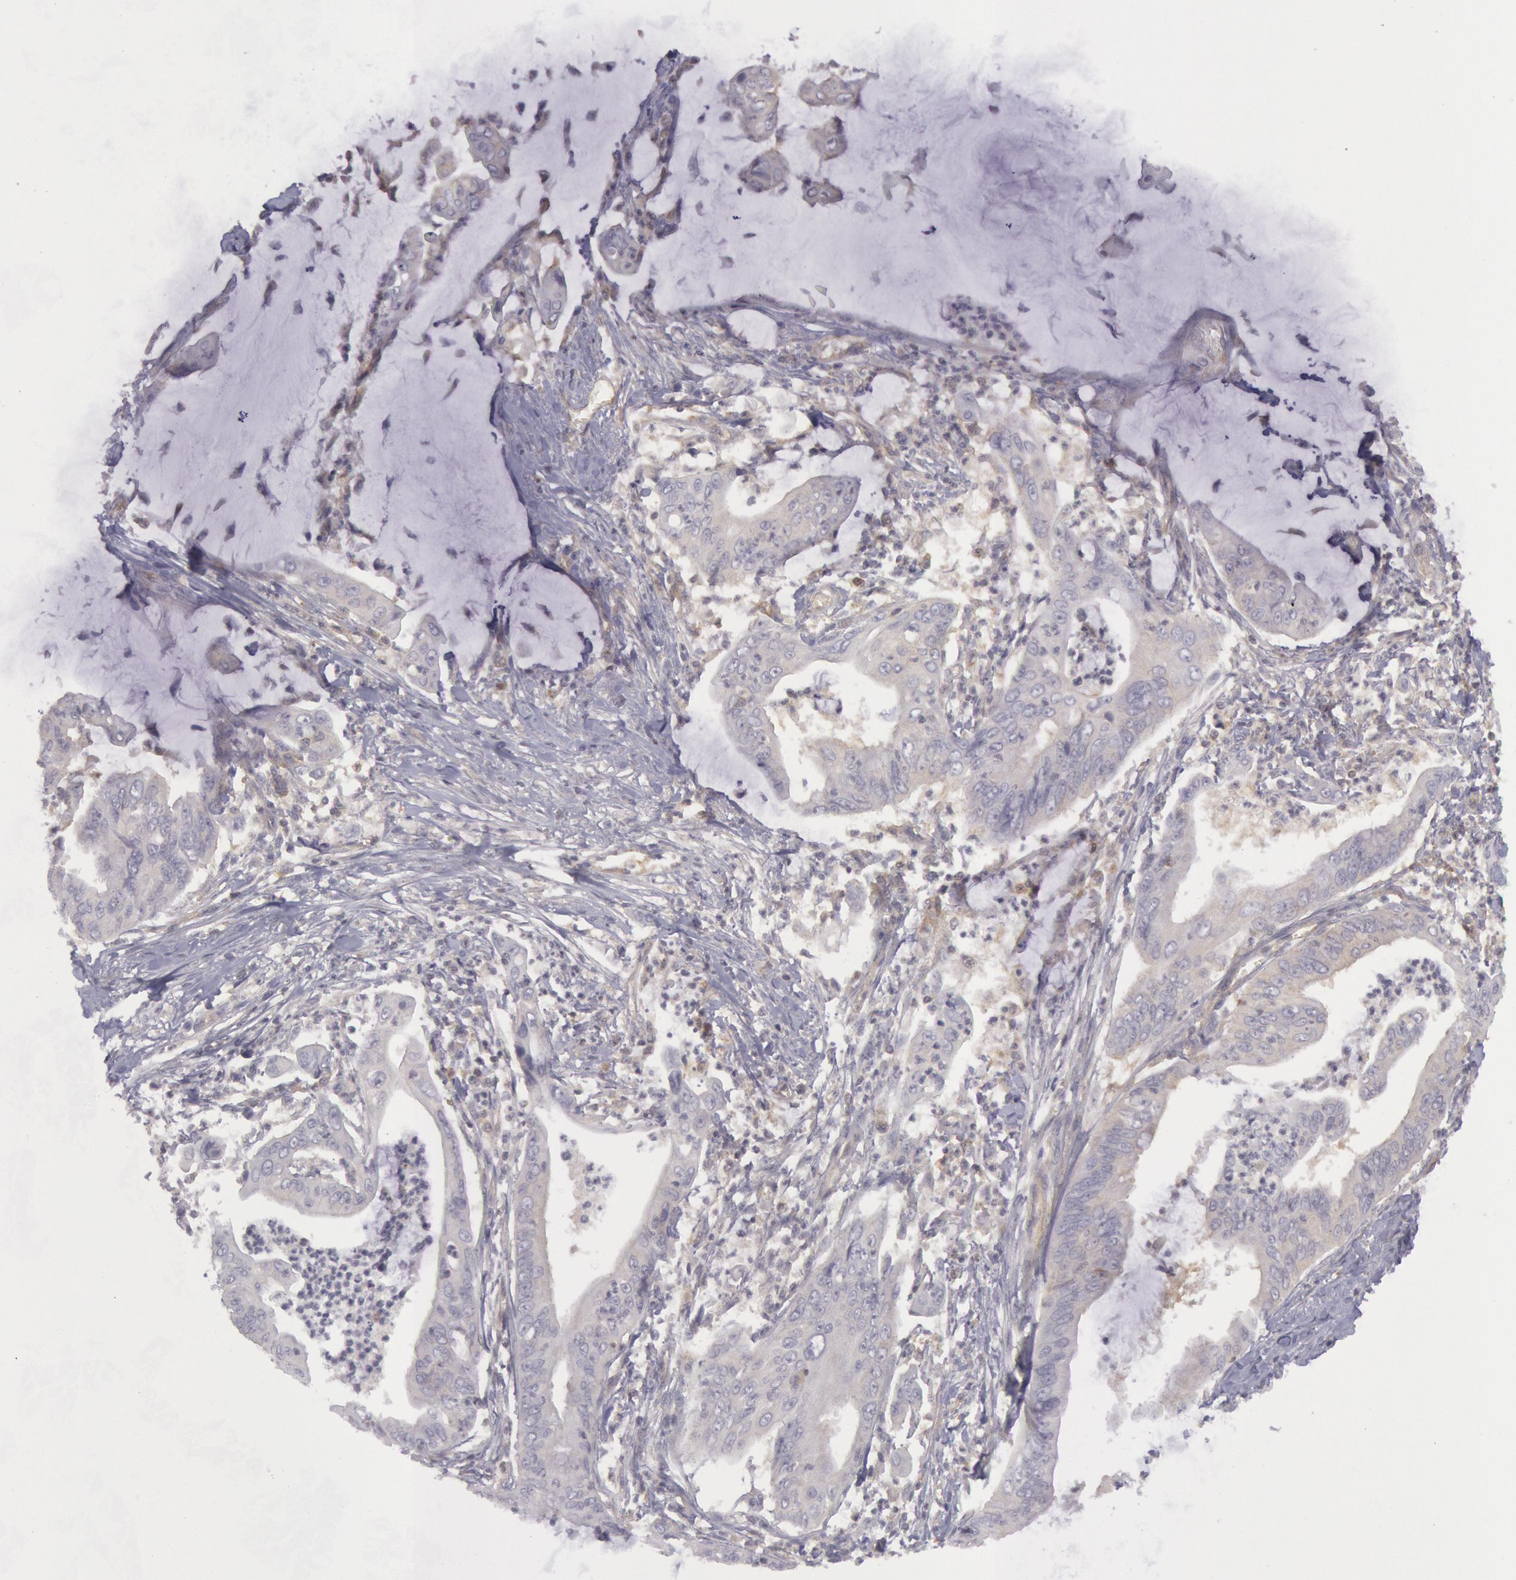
{"staining": {"intensity": "negative", "quantity": "none", "location": "none"}, "tissue": "stomach cancer", "cell_type": "Tumor cells", "image_type": "cancer", "snomed": [{"axis": "morphology", "description": "Adenocarcinoma, NOS"}, {"axis": "topography", "description": "Stomach, upper"}], "caption": "High magnification brightfield microscopy of stomach adenocarcinoma stained with DAB (3,3'-diaminobenzidine) (brown) and counterstained with hematoxylin (blue): tumor cells show no significant positivity.", "gene": "IKBKB", "patient": {"sex": "male", "age": 80}}